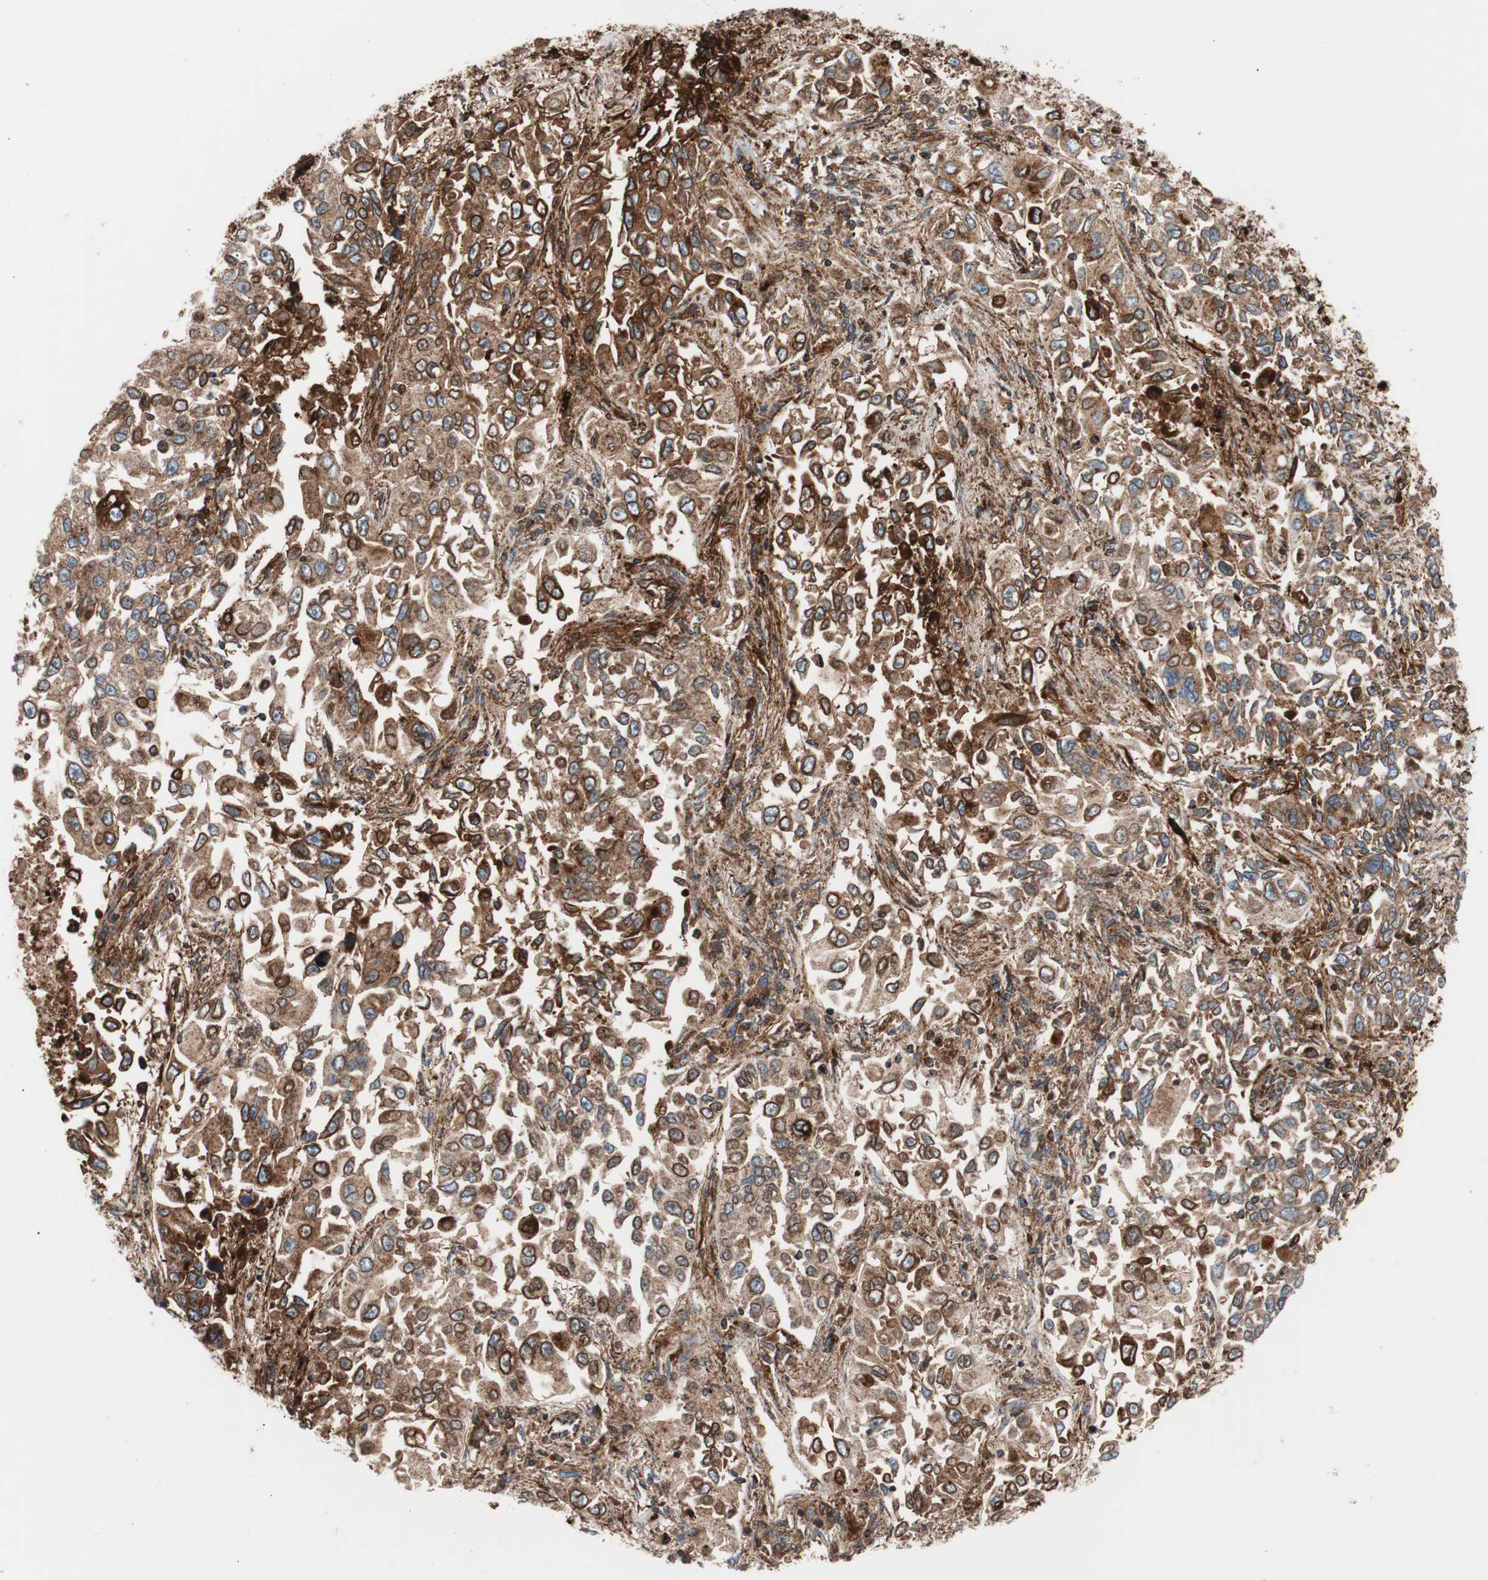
{"staining": {"intensity": "moderate", "quantity": ">75%", "location": "cytoplasmic/membranous"}, "tissue": "lung cancer", "cell_type": "Tumor cells", "image_type": "cancer", "snomed": [{"axis": "morphology", "description": "Adenocarcinoma, NOS"}, {"axis": "topography", "description": "Lung"}], "caption": "Tumor cells display moderate cytoplasmic/membranous staining in about >75% of cells in lung adenocarcinoma.", "gene": "LAMP1", "patient": {"sex": "male", "age": 84}}